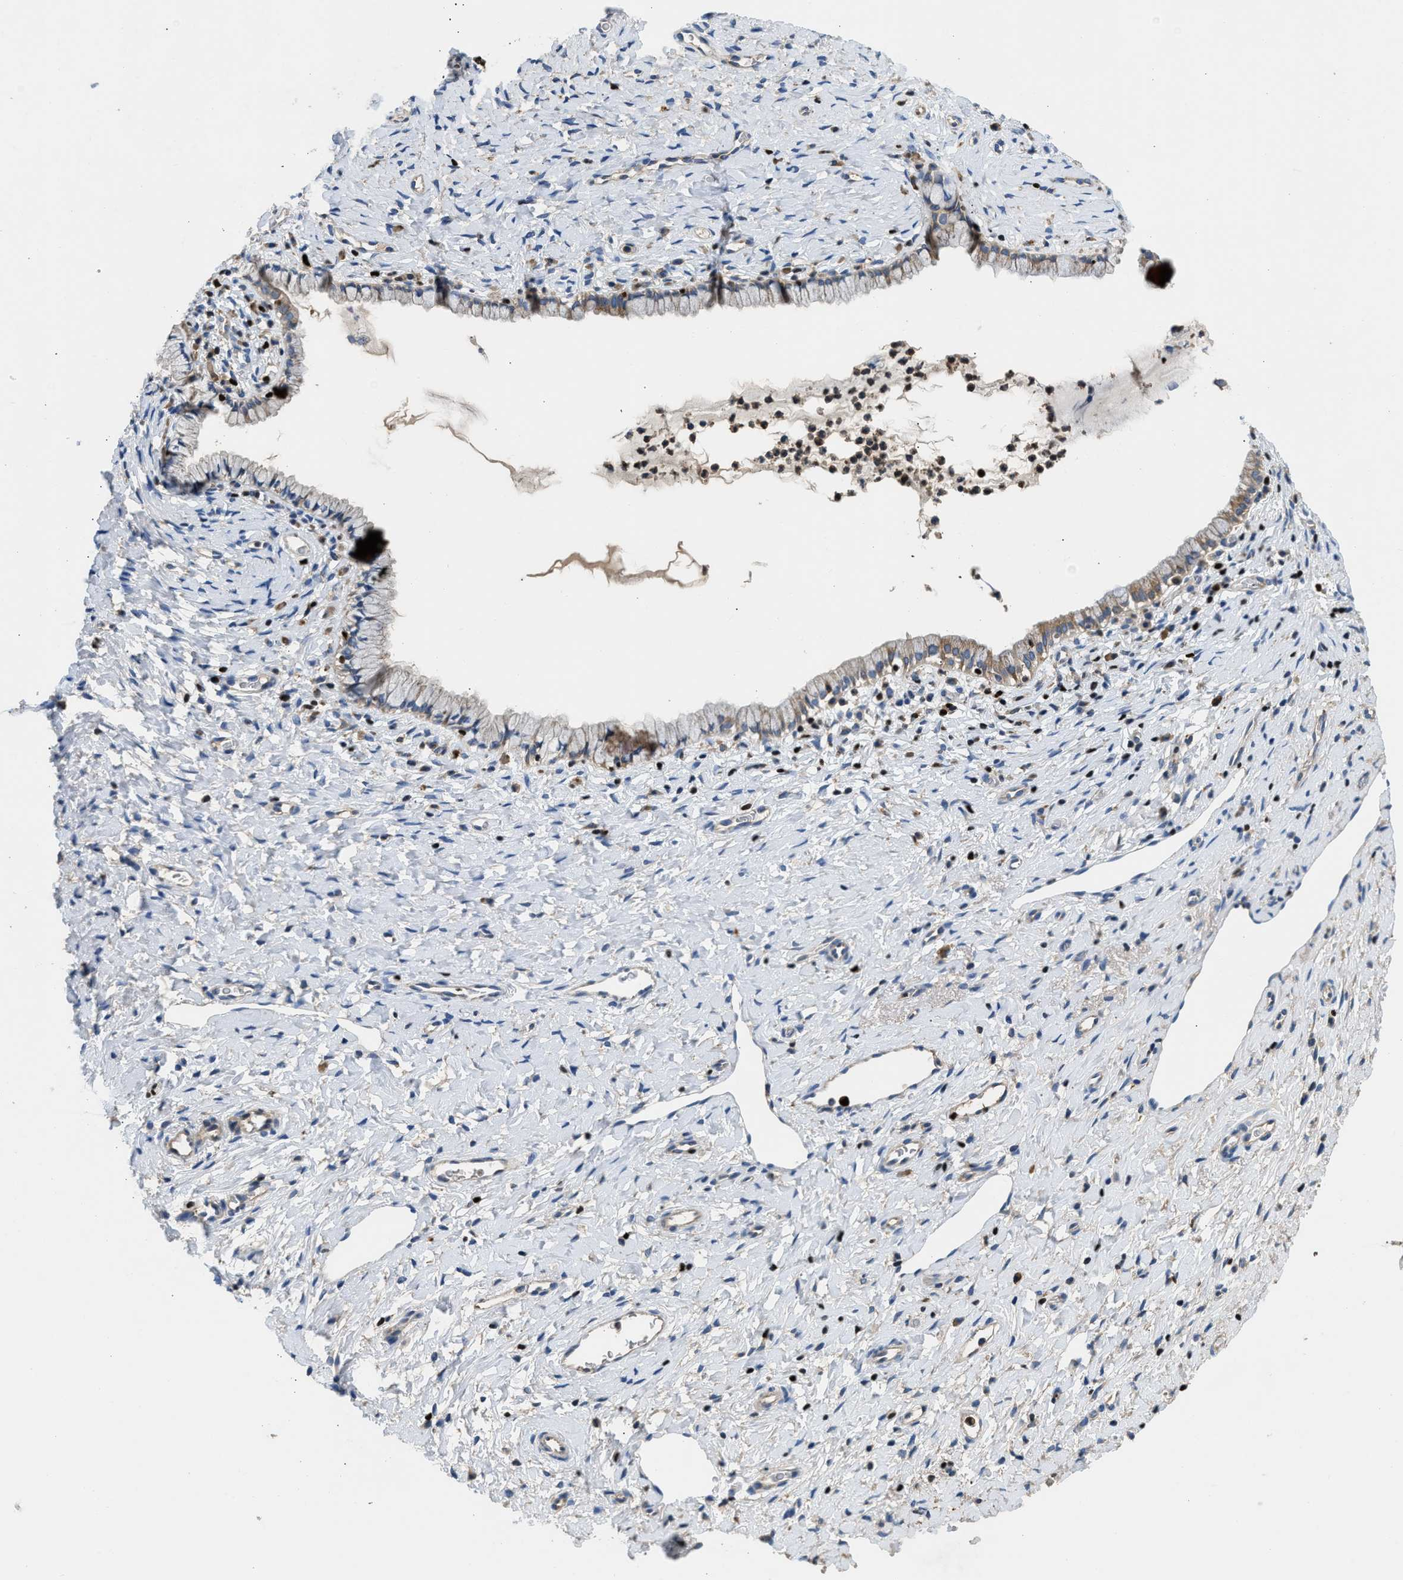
{"staining": {"intensity": "weak", "quantity": "<25%", "location": "cytoplasmic/membranous"}, "tissue": "cervix", "cell_type": "Glandular cells", "image_type": "normal", "snomed": [{"axis": "morphology", "description": "Normal tissue, NOS"}, {"axis": "topography", "description": "Cervix"}], "caption": "The photomicrograph demonstrates no significant expression in glandular cells of cervix. (DAB (3,3'-diaminobenzidine) immunohistochemistry, high magnification).", "gene": "TOX", "patient": {"sex": "female", "age": 72}}